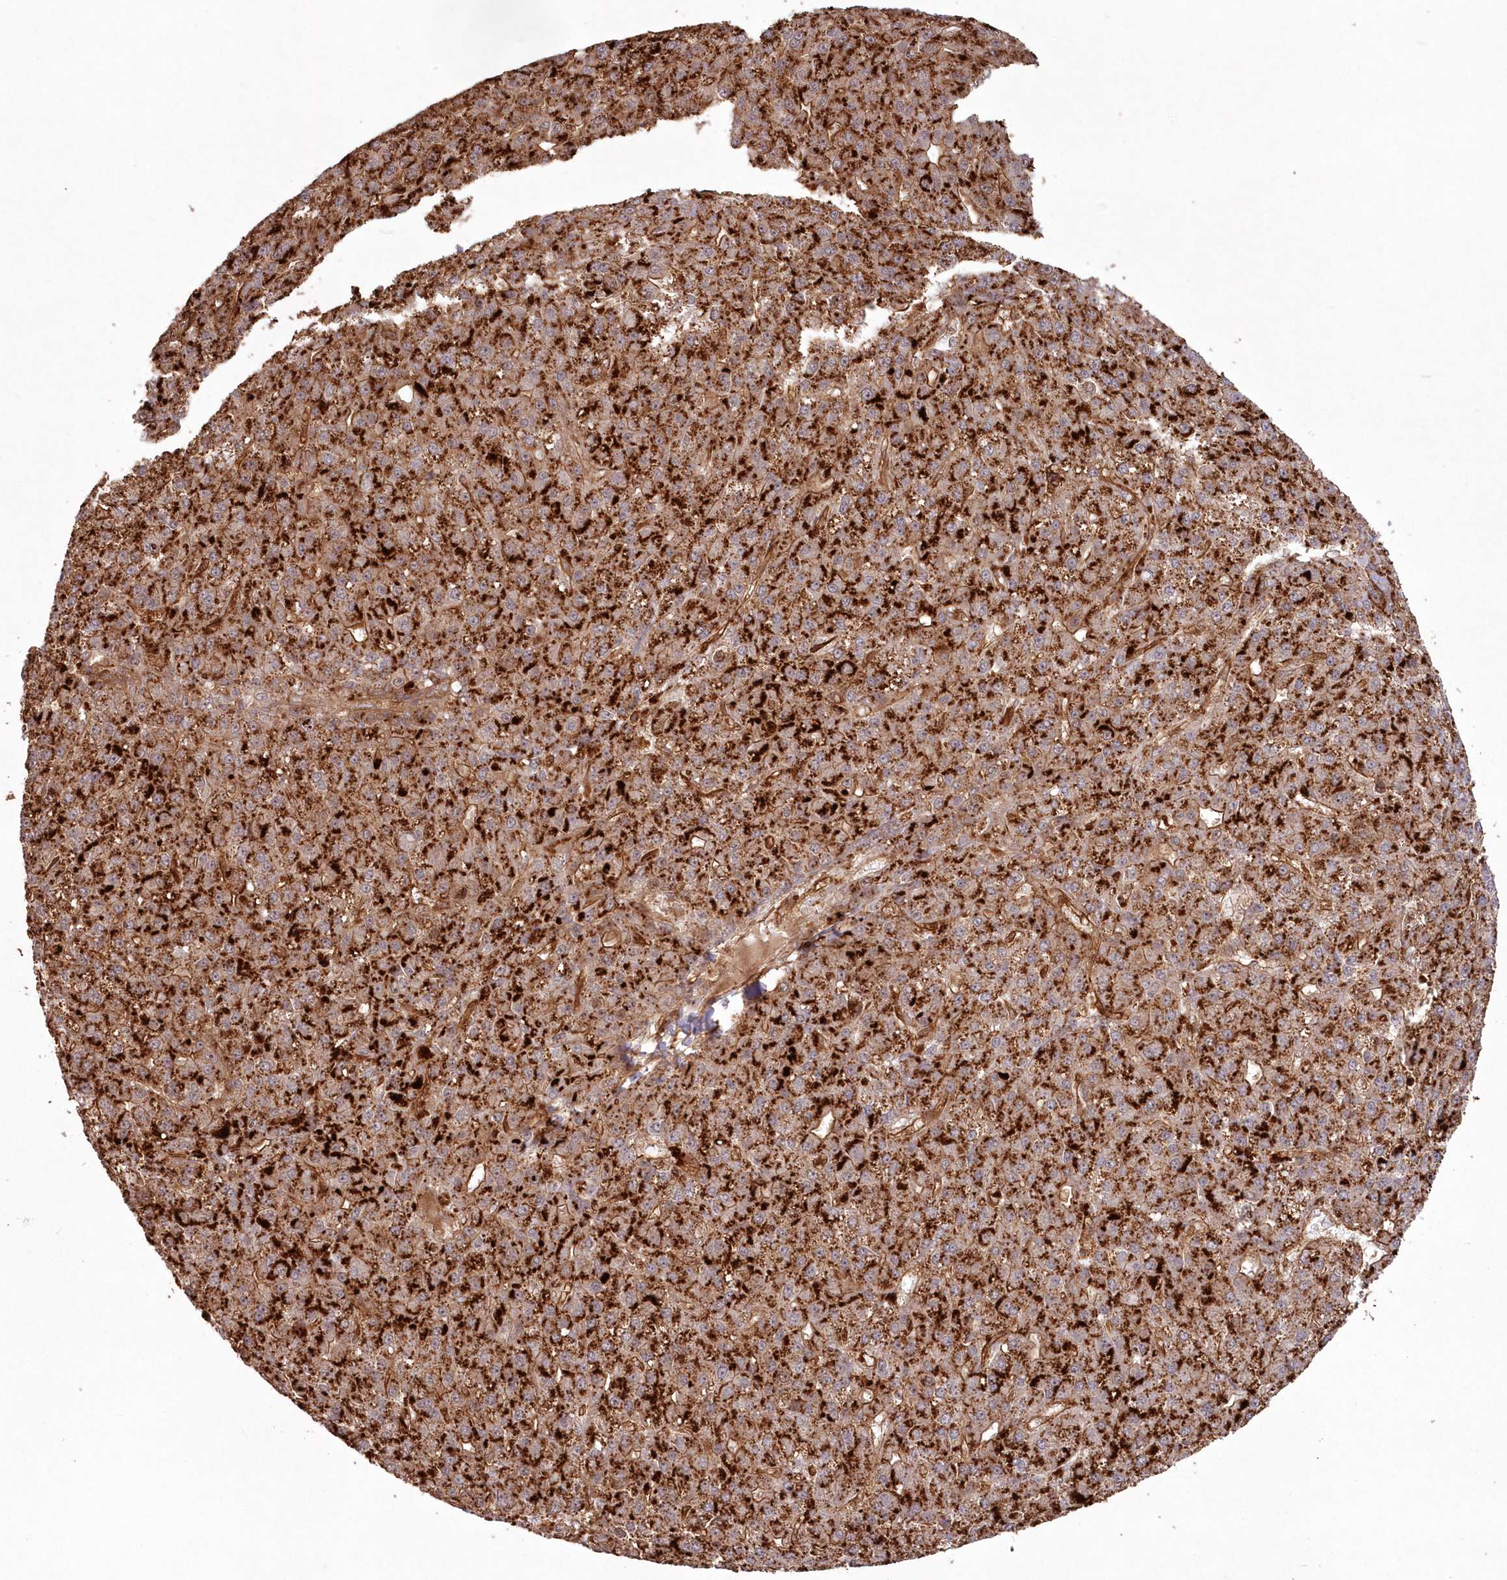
{"staining": {"intensity": "strong", "quantity": ">75%", "location": "cytoplasmic/membranous"}, "tissue": "liver cancer", "cell_type": "Tumor cells", "image_type": "cancer", "snomed": [{"axis": "morphology", "description": "Carcinoma, Hepatocellular, NOS"}, {"axis": "topography", "description": "Liver"}], "caption": "Human liver hepatocellular carcinoma stained with a brown dye shows strong cytoplasmic/membranous positive staining in about >75% of tumor cells.", "gene": "RGCC", "patient": {"sex": "male", "age": 67}}